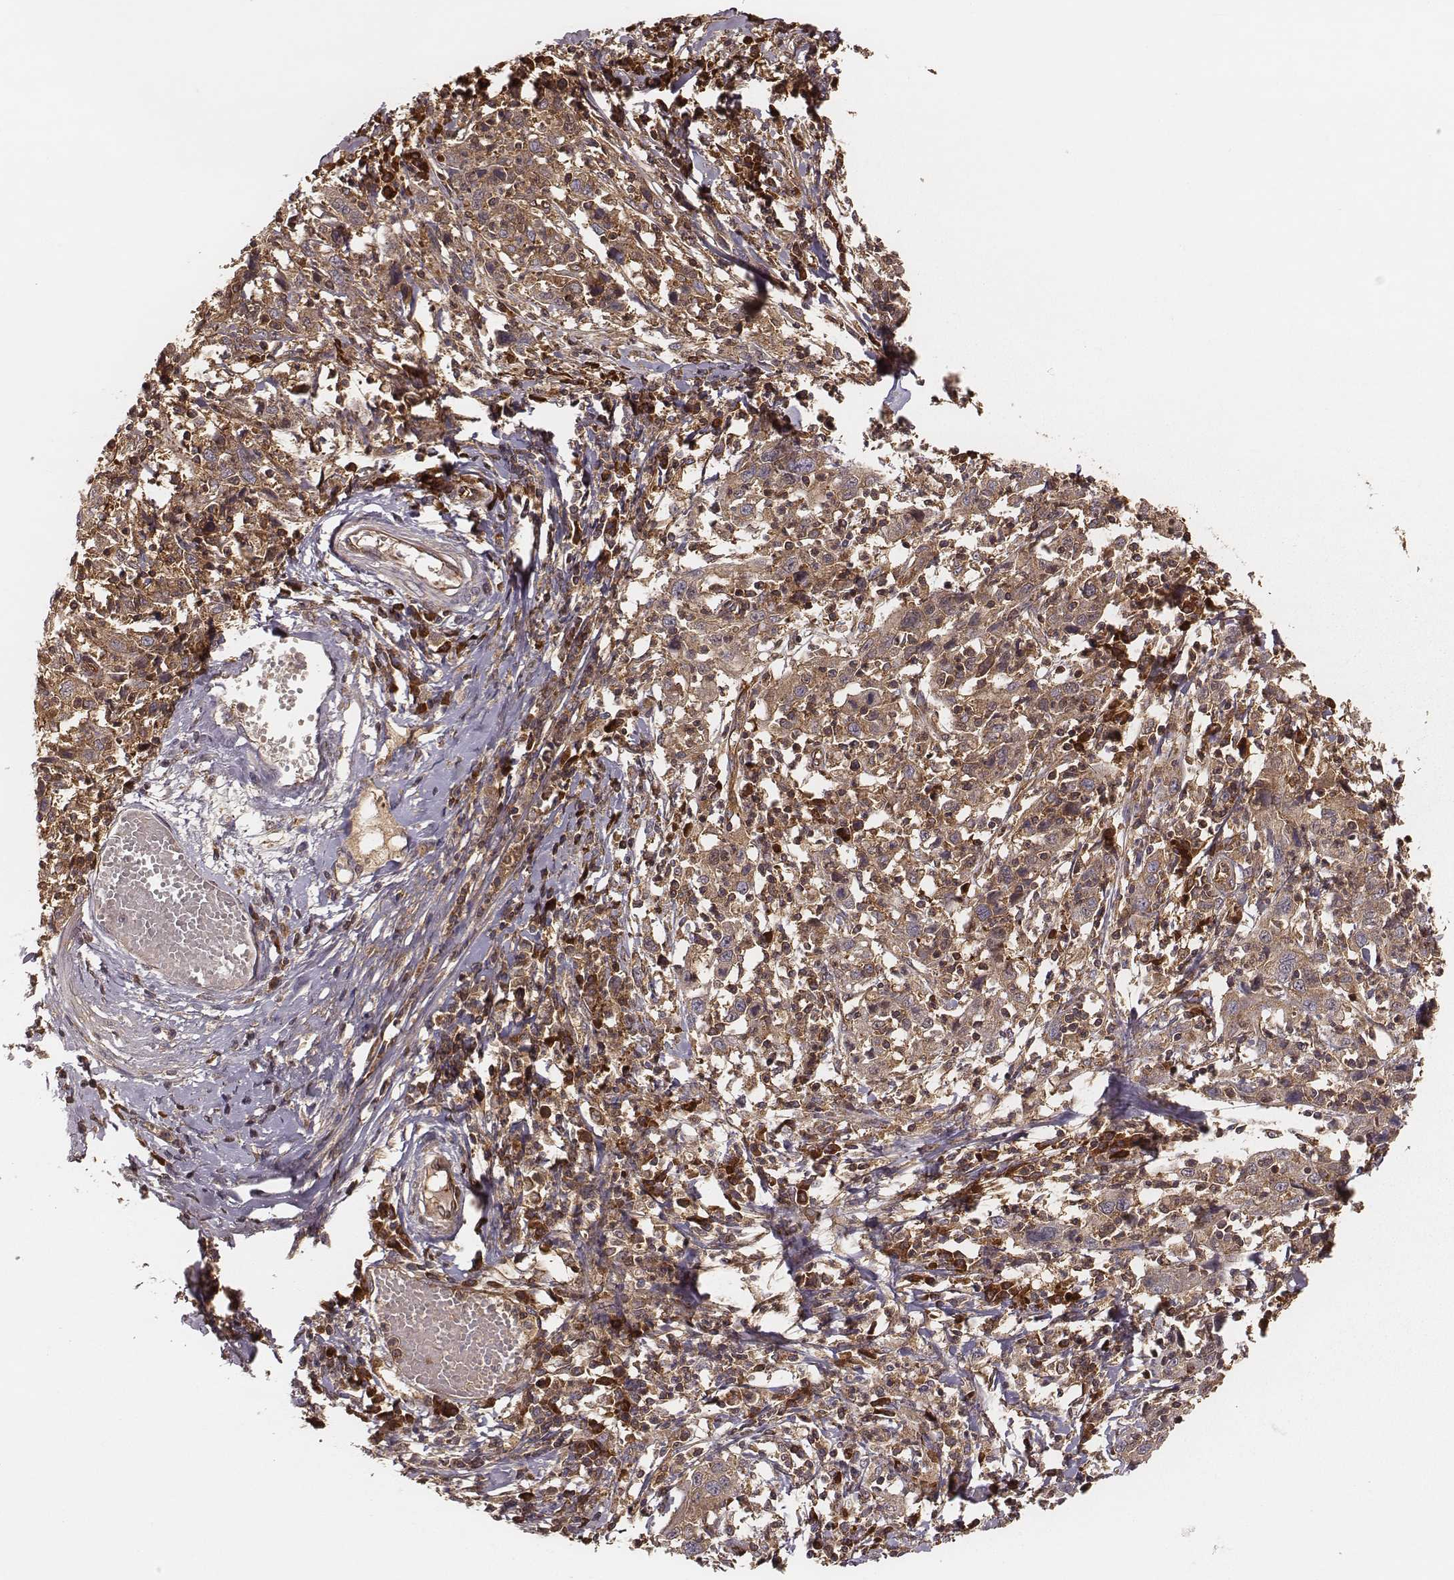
{"staining": {"intensity": "weak", "quantity": ">75%", "location": "cytoplasmic/membranous"}, "tissue": "cervical cancer", "cell_type": "Tumor cells", "image_type": "cancer", "snomed": [{"axis": "morphology", "description": "Squamous cell carcinoma, NOS"}, {"axis": "topography", "description": "Cervix"}], "caption": "The immunohistochemical stain labels weak cytoplasmic/membranous expression in tumor cells of squamous cell carcinoma (cervical) tissue.", "gene": "CARS1", "patient": {"sex": "female", "age": 46}}